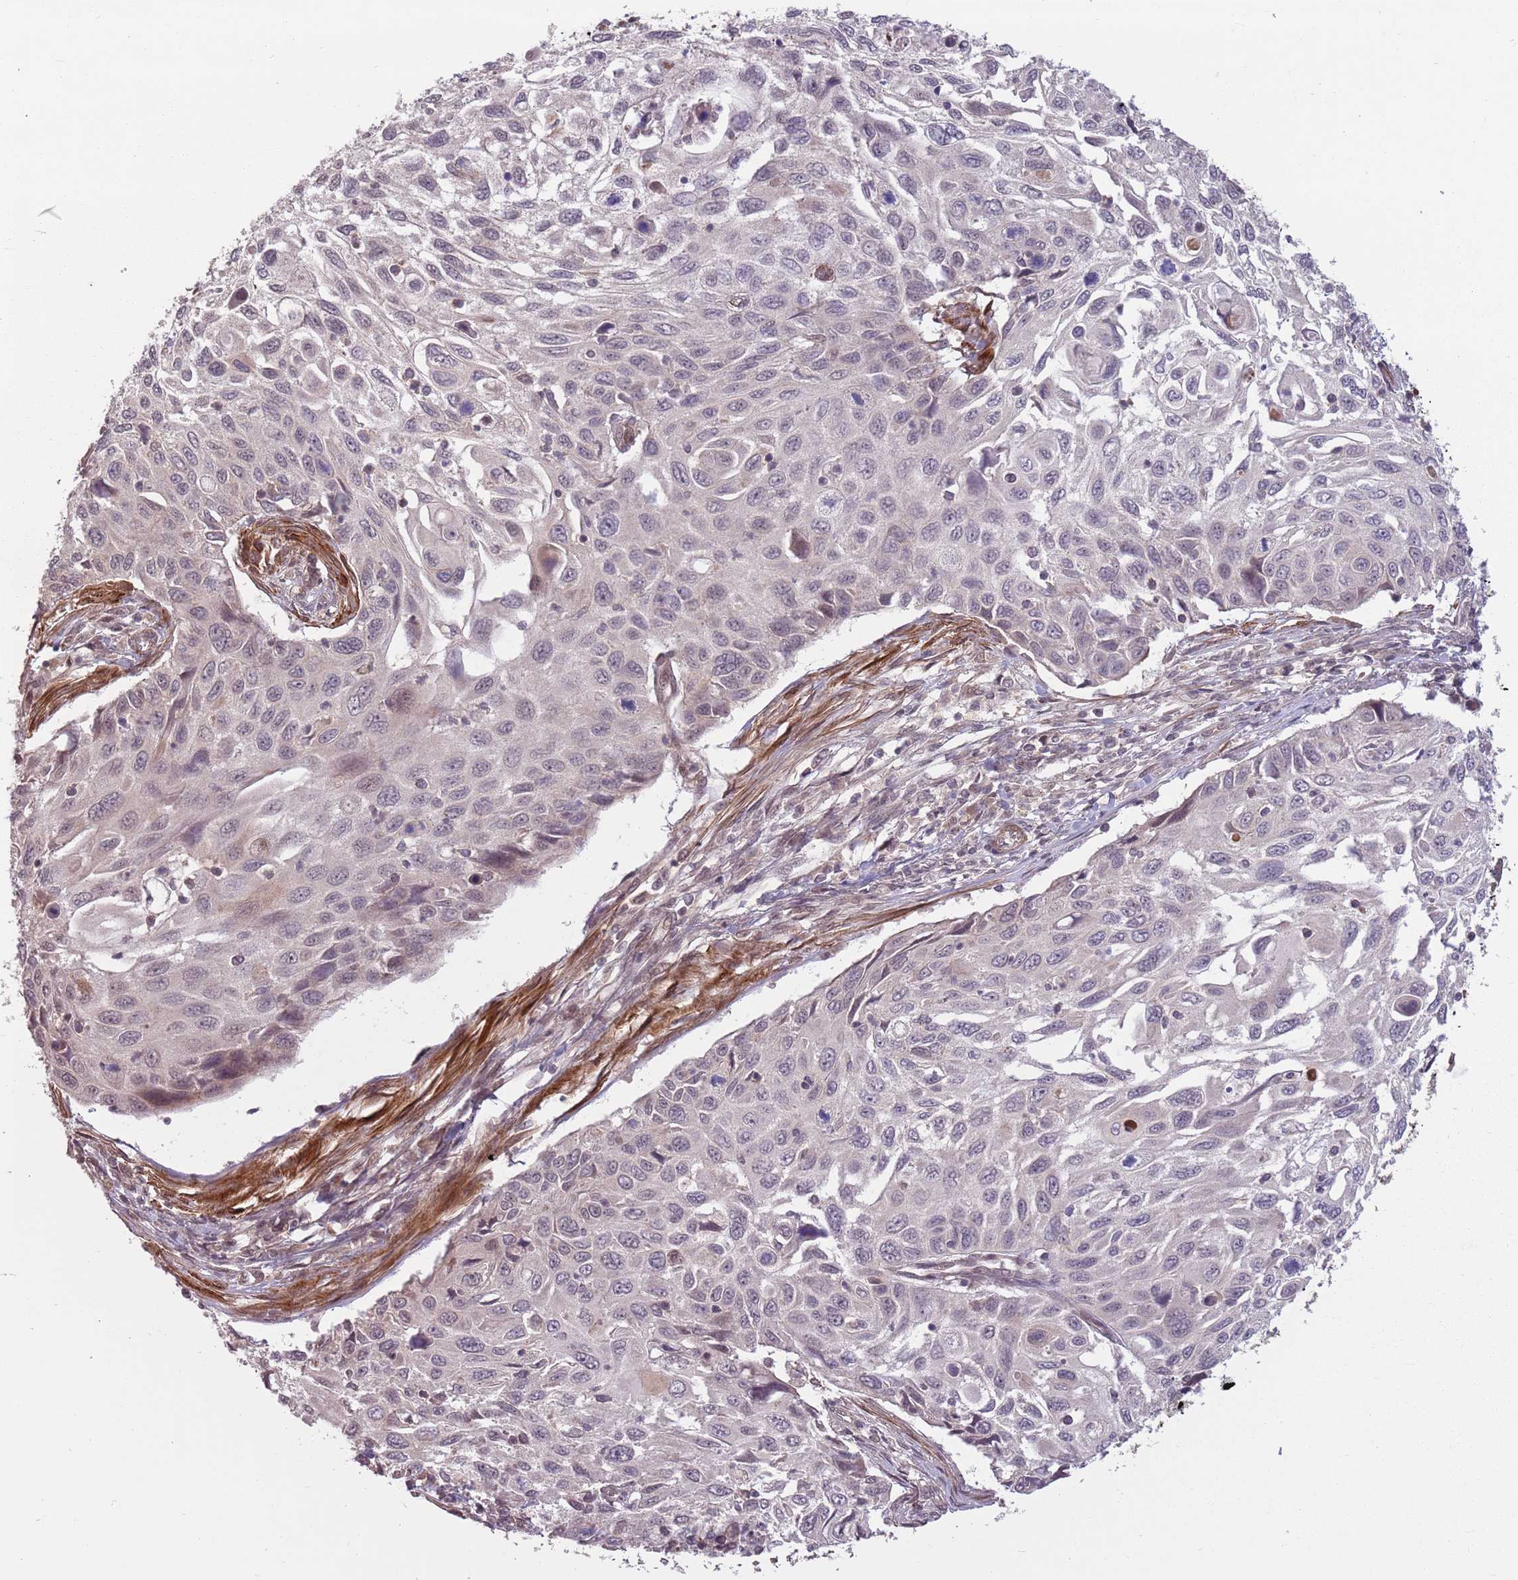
{"staining": {"intensity": "negative", "quantity": "none", "location": "none"}, "tissue": "cervical cancer", "cell_type": "Tumor cells", "image_type": "cancer", "snomed": [{"axis": "morphology", "description": "Squamous cell carcinoma, NOS"}, {"axis": "topography", "description": "Cervix"}], "caption": "This is a histopathology image of IHC staining of squamous cell carcinoma (cervical), which shows no expression in tumor cells.", "gene": "CCDC154", "patient": {"sex": "female", "age": 70}}